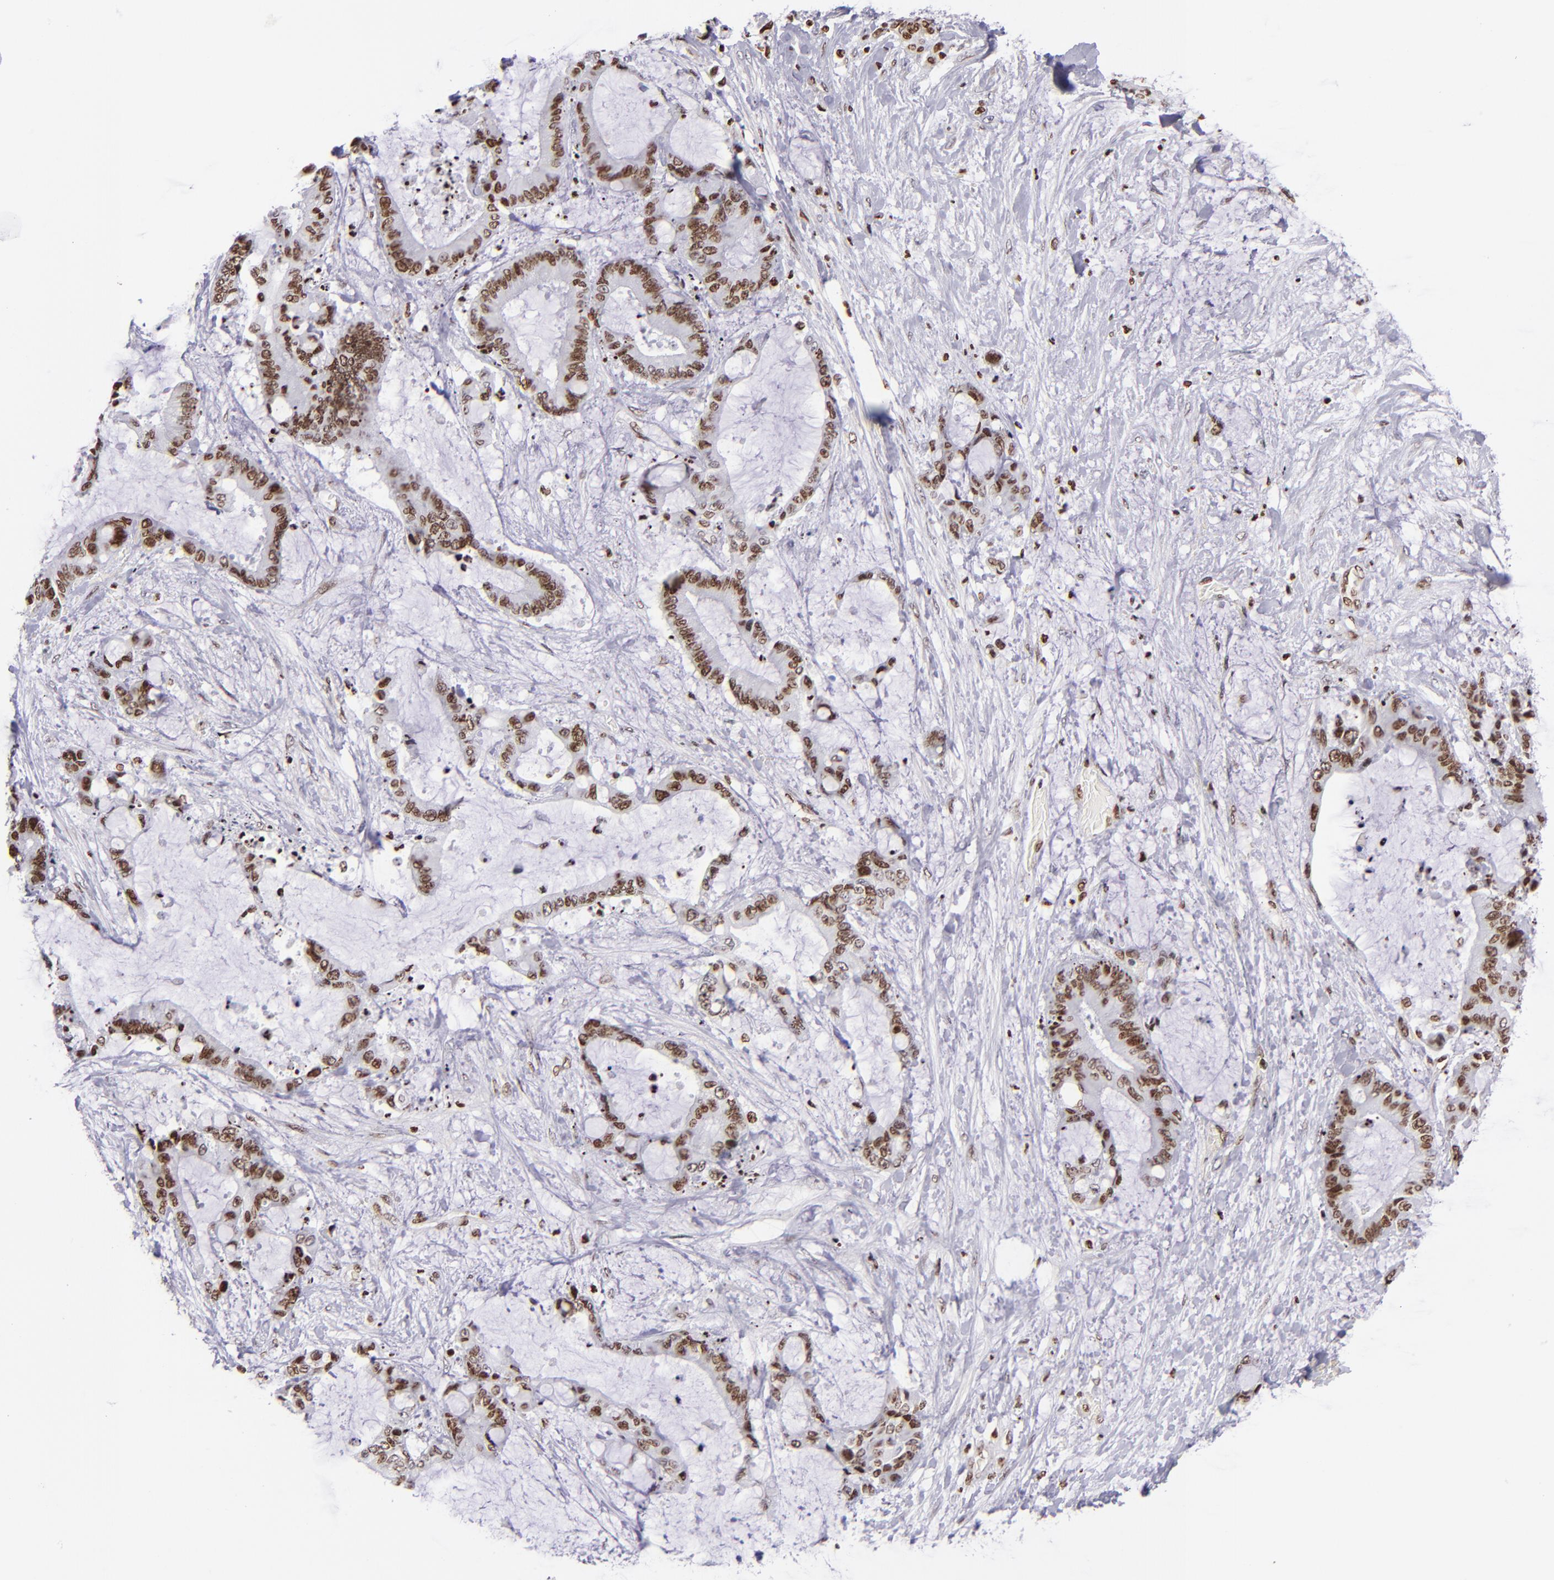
{"staining": {"intensity": "moderate", "quantity": ">75%", "location": "nuclear"}, "tissue": "liver cancer", "cell_type": "Tumor cells", "image_type": "cancer", "snomed": [{"axis": "morphology", "description": "Cholangiocarcinoma"}, {"axis": "topography", "description": "Liver"}], "caption": "A medium amount of moderate nuclear expression is appreciated in about >75% of tumor cells in liver cancer (cholangiocarcinoma) tissue. The protein of interest is stained brown, and the nuclei are stained in blue (DAB (3,3'-diaminobenzidine) IHC with brightfield microscopy, high magnification).", "gene": "CDKL5", "patient": {"sex": "female", "age": 73}}